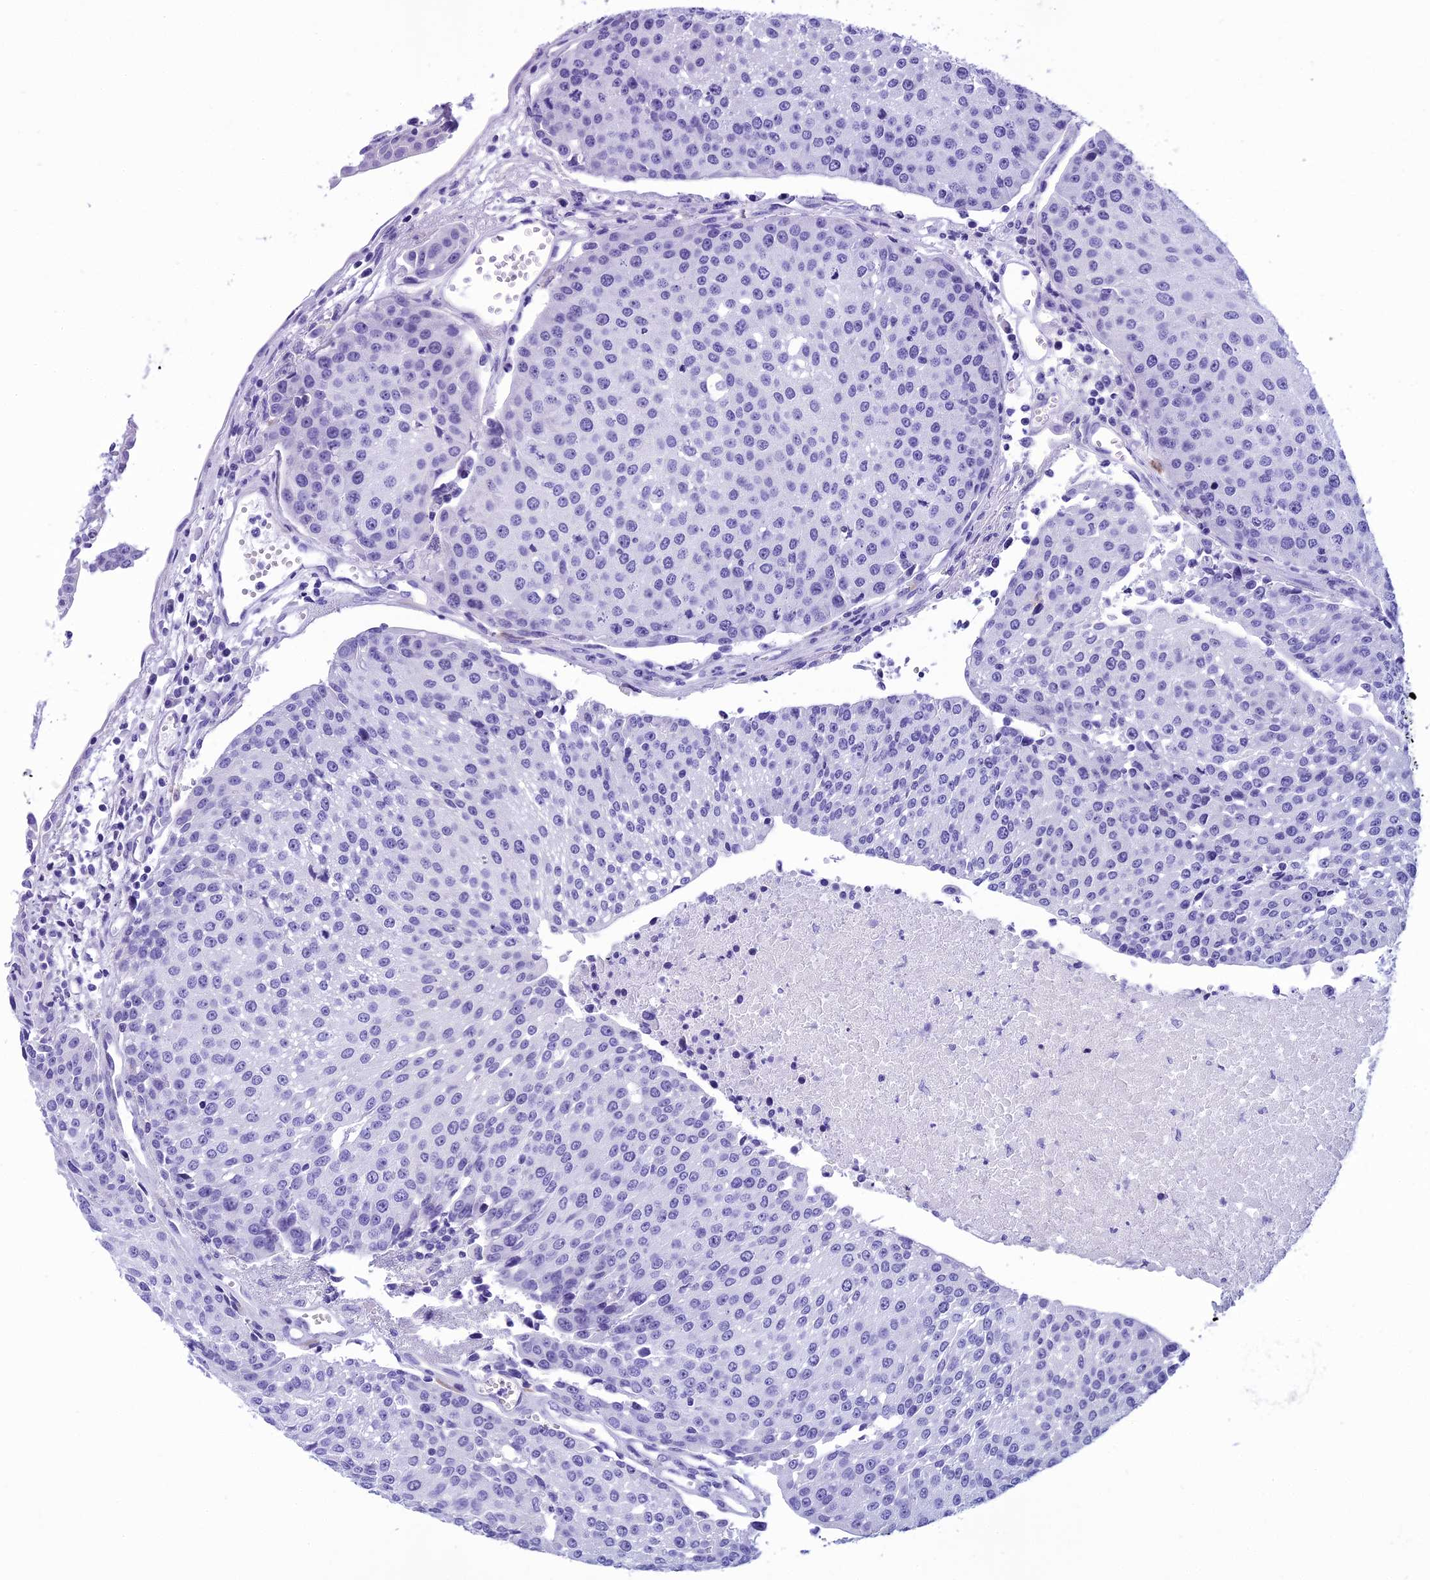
{"staining": {"intensity": "negative", "quantity": "none", "location": "none"}, "tissue": "urothelial cancer", "cell_type": "Tumor cells", "image_type": "cancer", "snomed": [{"axis": "morphology", "description": "Urothelial carcinoma, High grade"}, {"axis": "topography", "description": "Urinary bladder"}], "caption": "Tumor cells are negative for protein expression in human high-grade urothelial carcinoma.", "gene": "KCTD14", "patient": {"sex": "female", "age": 85}}